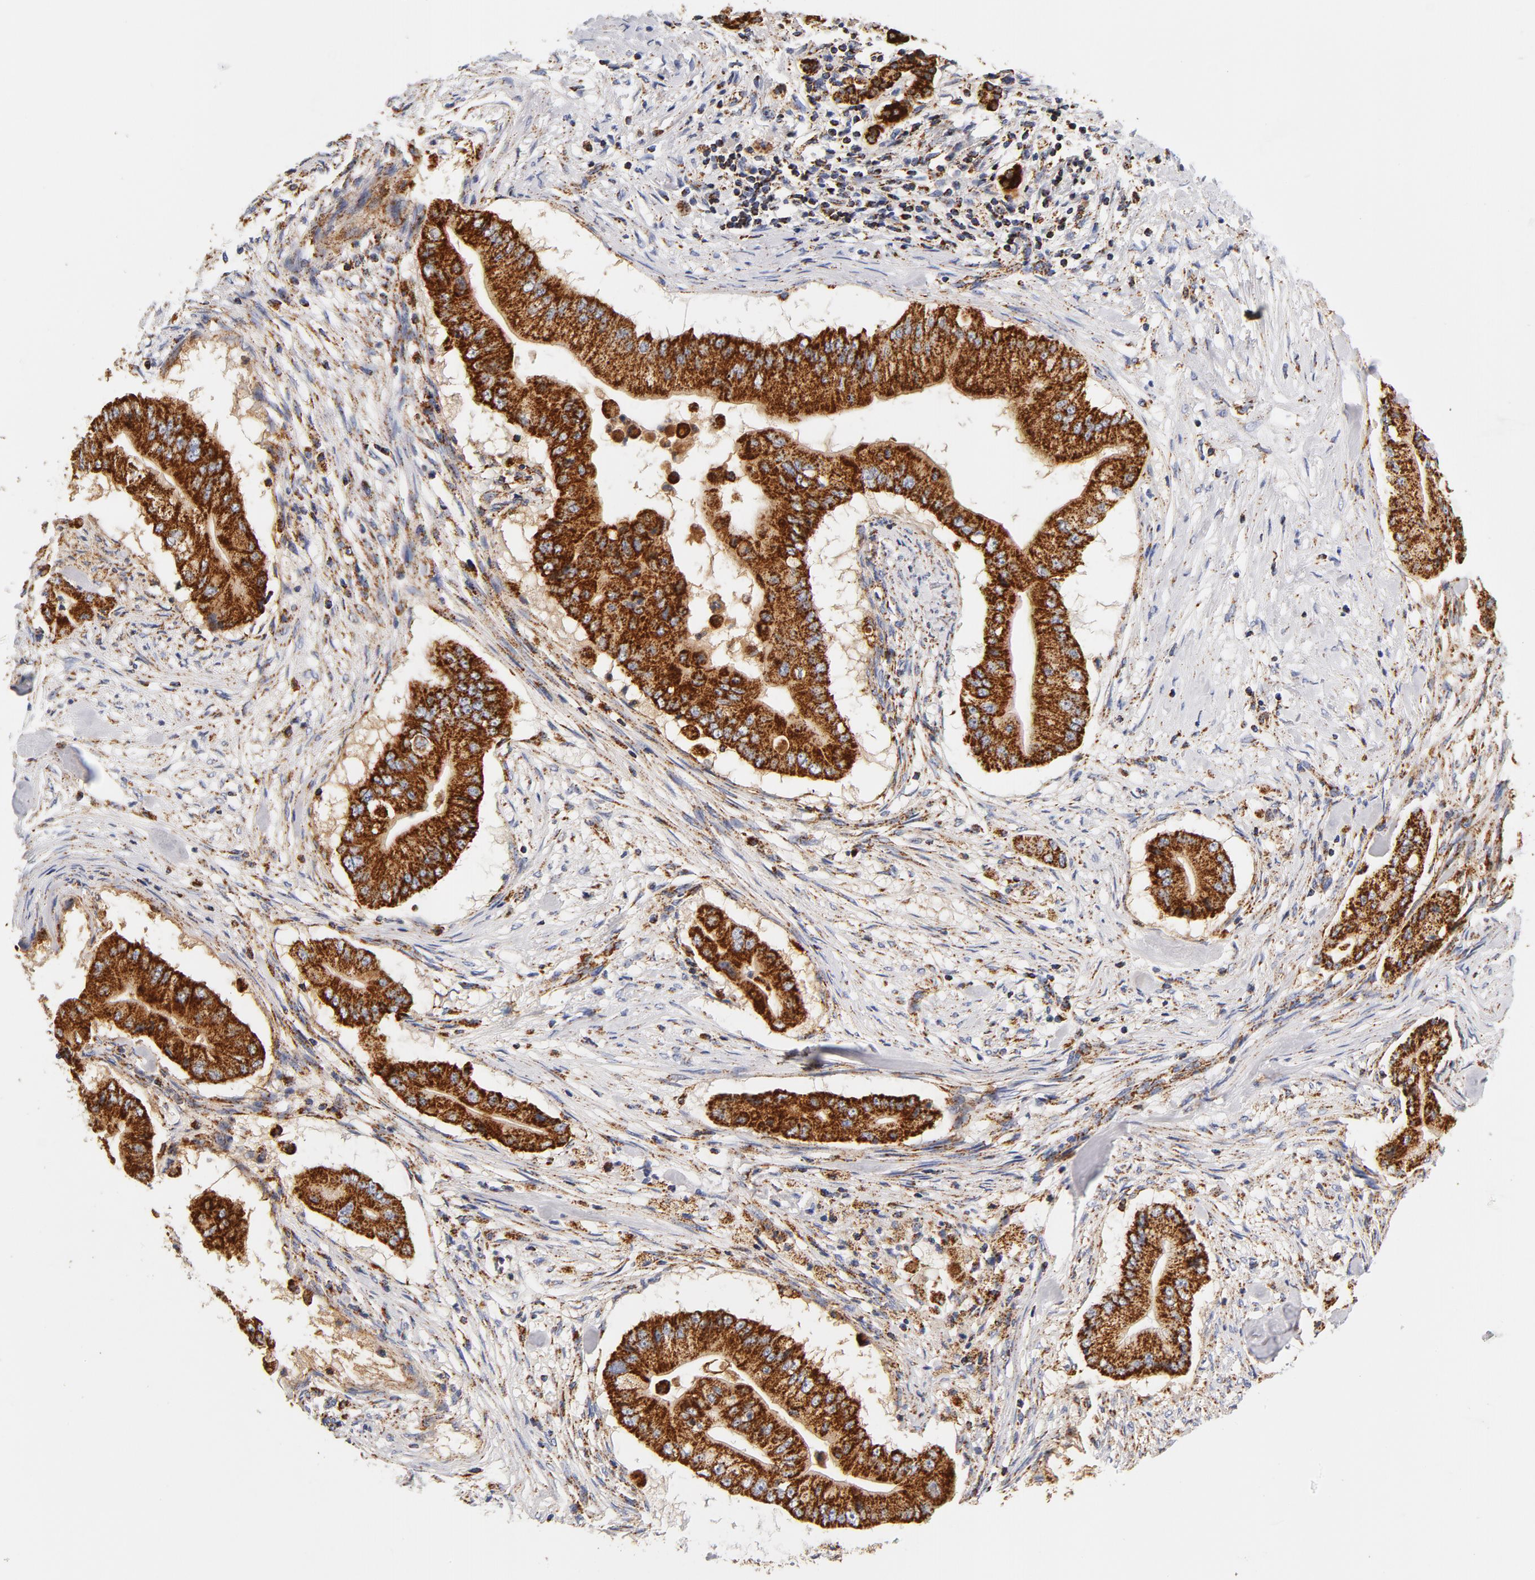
{"staining": {"intensity": "strong", "quantity": ">75%", "location": "cytoplasmic/membranous"}, "tissue": "pancreatic cancer", "cell_type": "Tumor cells", "image_type": "cancer", "snomed": [{"axis": "morphology", "description": "Adenocarcinoma, NOS"}, {"axis": "topography", "description": "Pancreas"}], "caption": "Adenocarcinoma (pancreatic) tissue demonstrates strong cytoplasmic/membranous positivity in about >75% of tumor cells The staining was performed using DAB (3,3'-diaminobenzidine) to visualize the protein expression in brown, while the nuclei were stained in blue with hematoxylin (Magnification: 20x).", "gene": "ECHS1", "patient": {"sex": "male", "age": 62}}